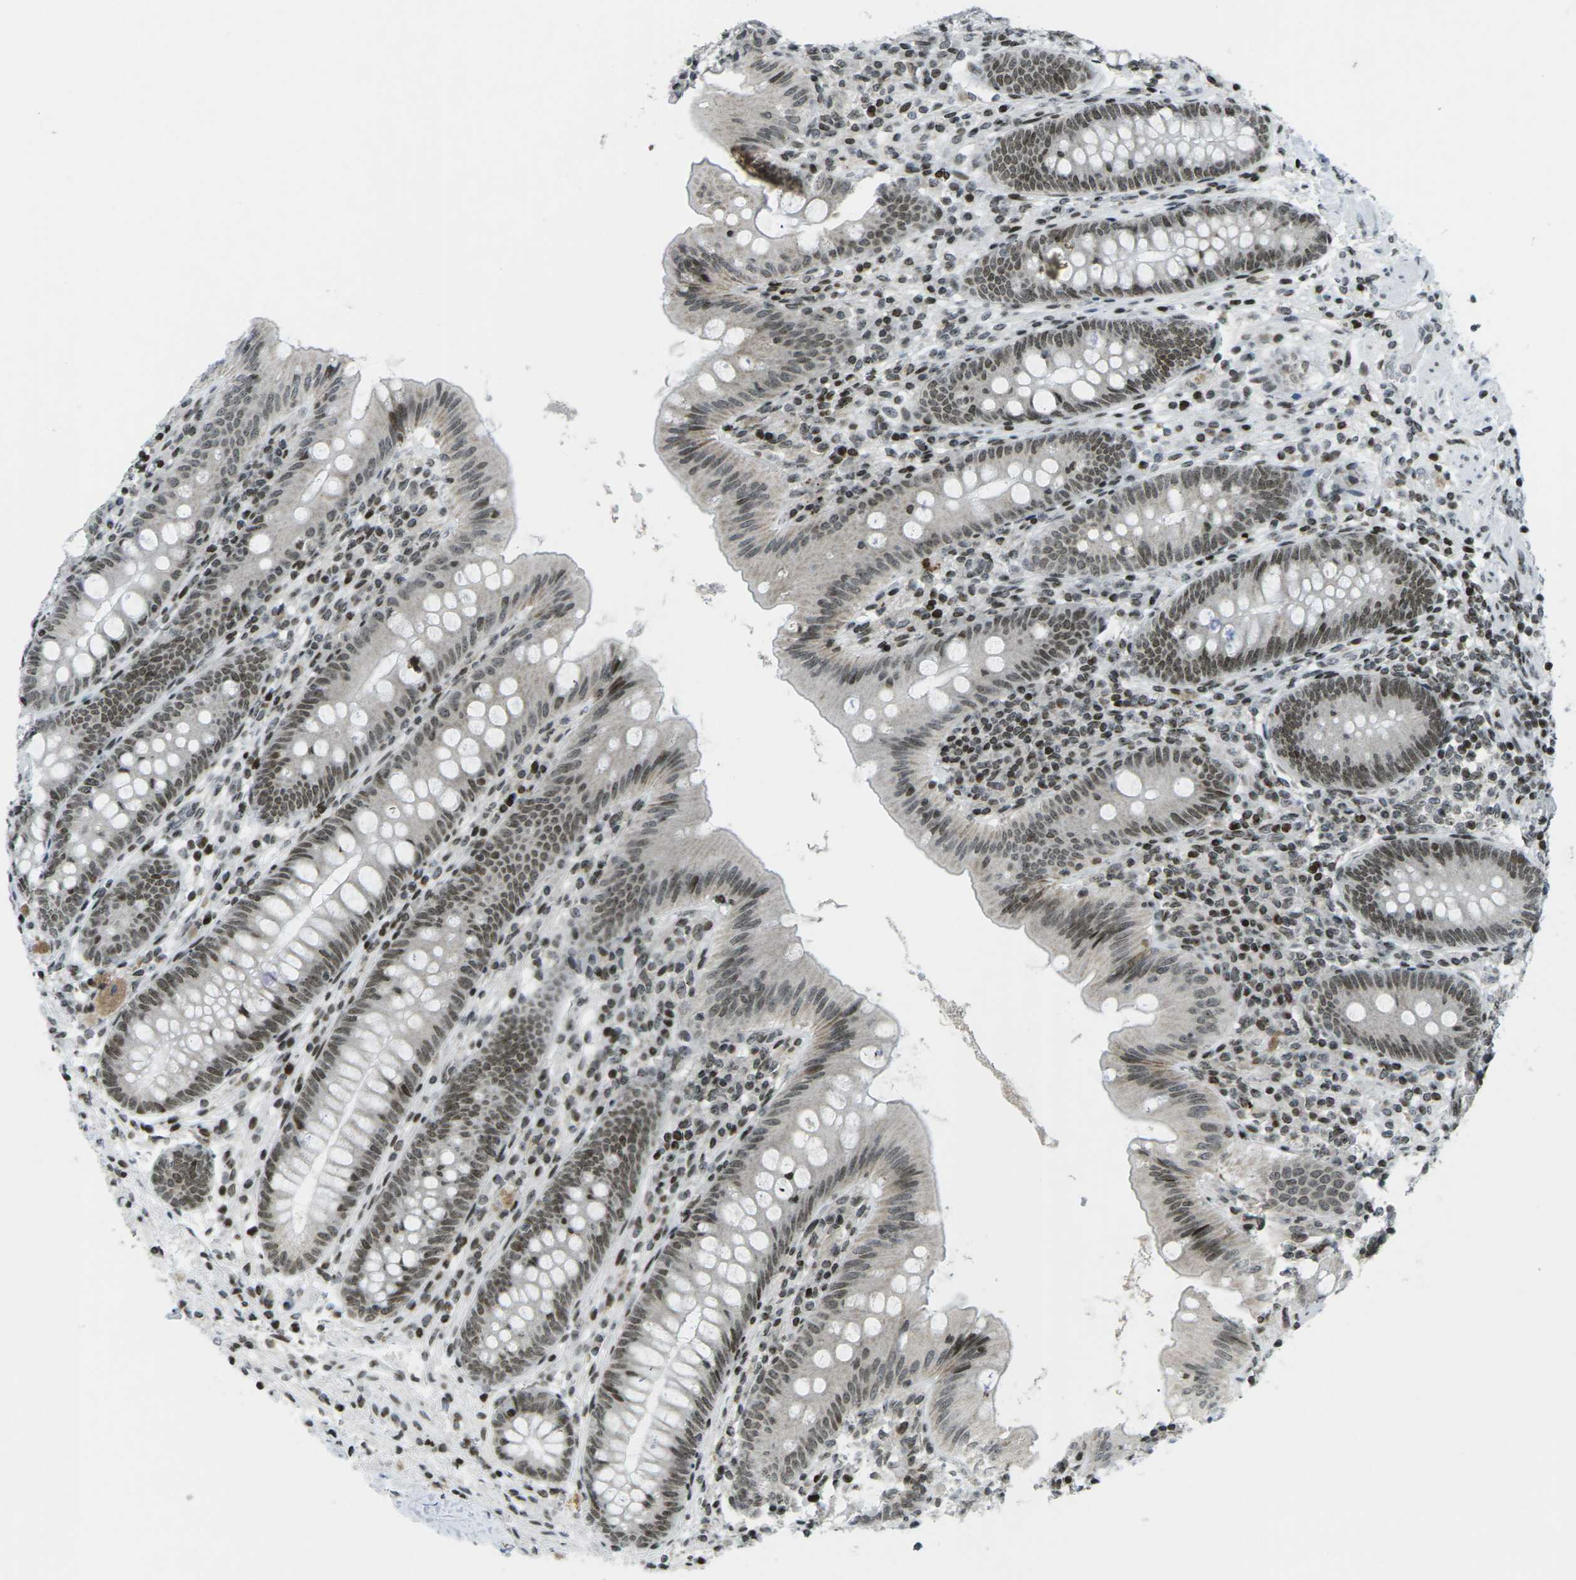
{"staining": {"intensity": "moderate", "quantity": ">75%", "location": "nuclear"}, "tissue": "appendix", "cell_type": "Glandular cells", "image_type": "normal", "snomed": [{"axis": "morphology", "description": "Normal tissue, NOS"}, {"axis": "topography", "description": "Appendix"}], "caption": "Protein expression by IHC reveals moderate nuclear staining in approximately >75% of glandular cells in unremarkable appendix.", "gene": "EME1", "patient": {"sex": "male", "age": 56}}